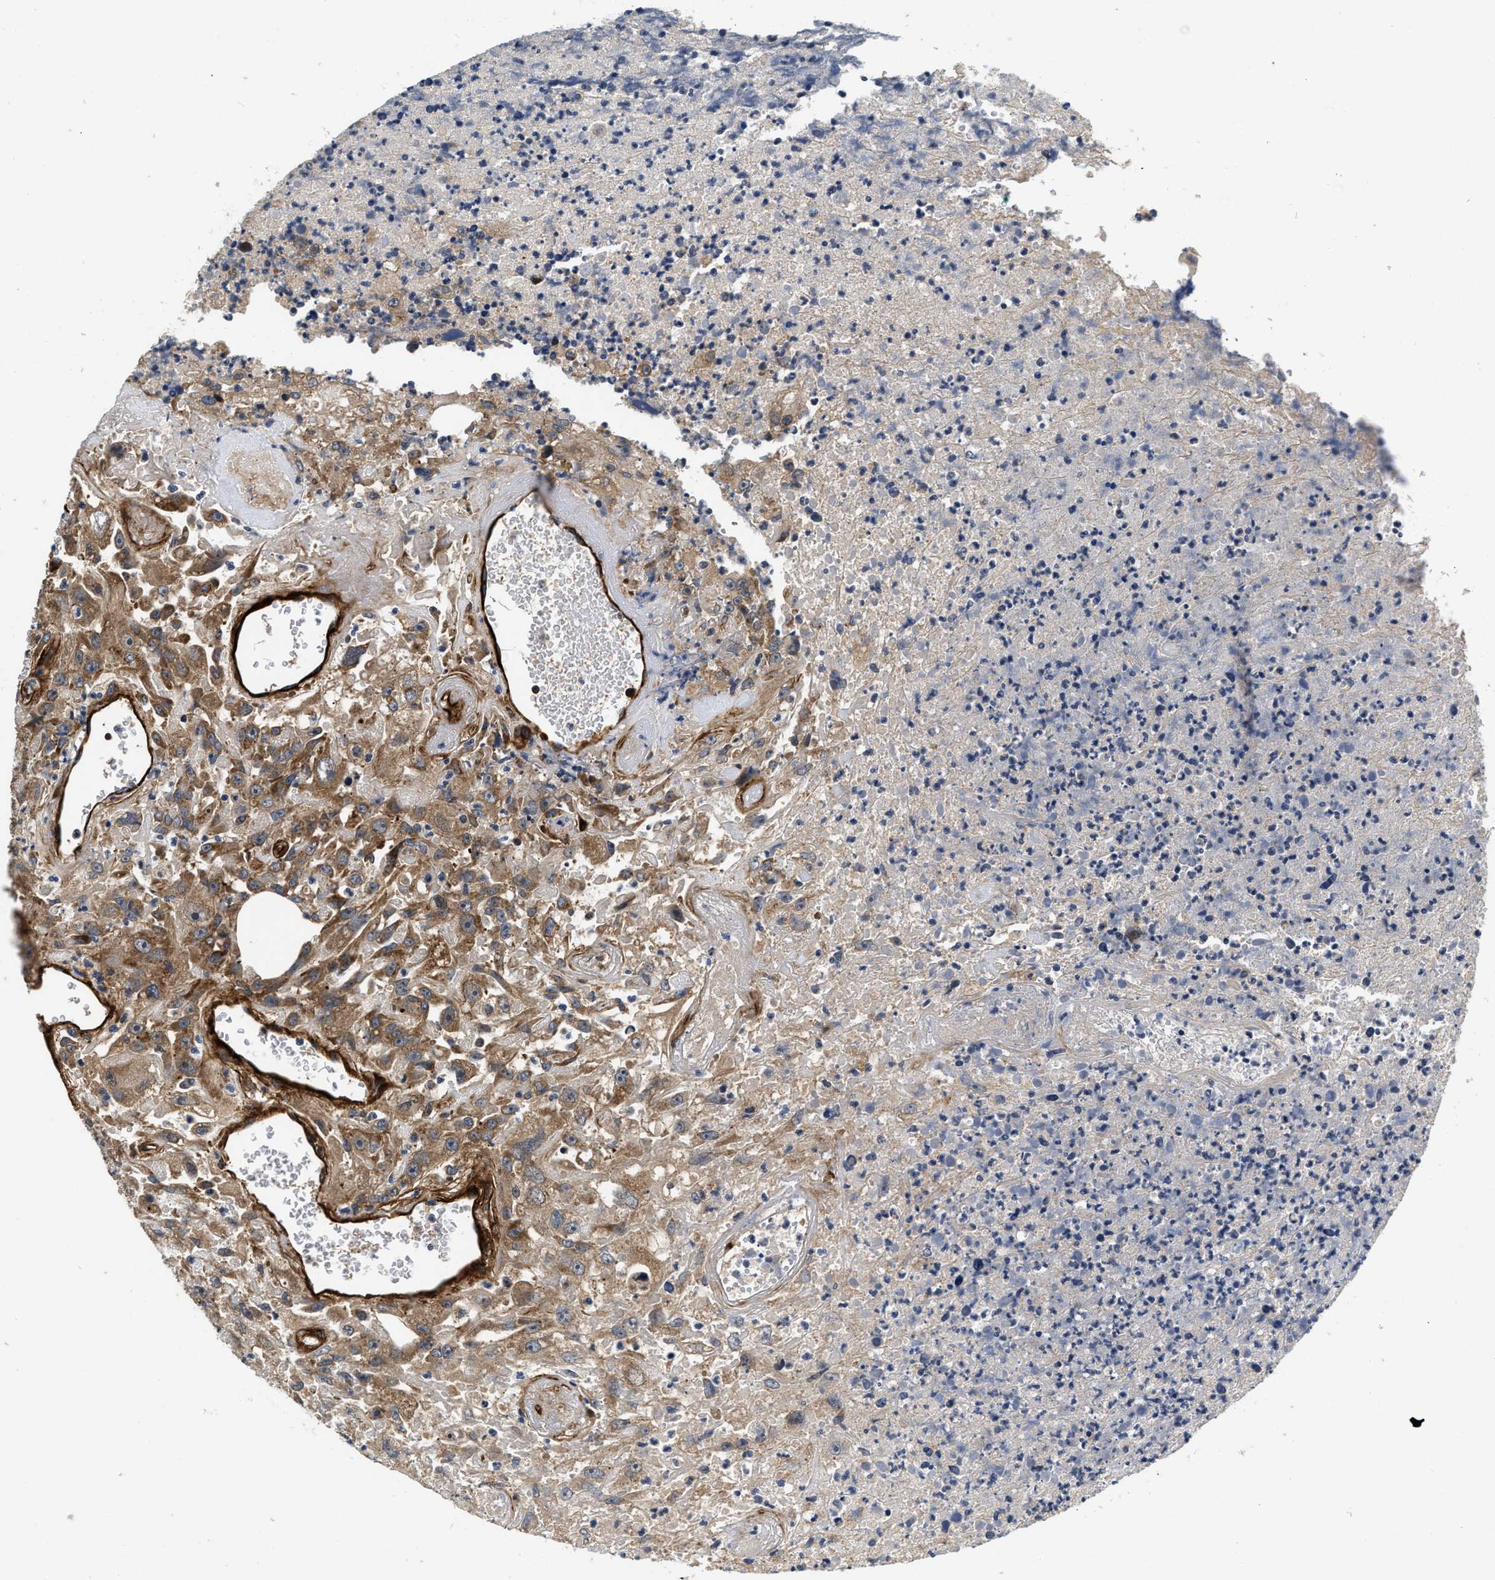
{"staining": {"intensity": "moderate", "quantity": ">75%", "location": "cytoplasmic/membranous"}, "tissue": "urothelial cancer", "cell_type": "Tumor cells", "image_type": "cancer", "snomed": [{"axis": "morphology", "description": "Urothelial carcinoma, High grade"}, {"axis": "topography", "description": "Urinary bladder"}], "caption": "This micrograph shows IHC staining of urothelial cancer, with medium moderate cytoplasmic/membranous staining in about >75% of tumor cells.", "gene": "NME6", "patient": {"sex": "male", "age": 46}}